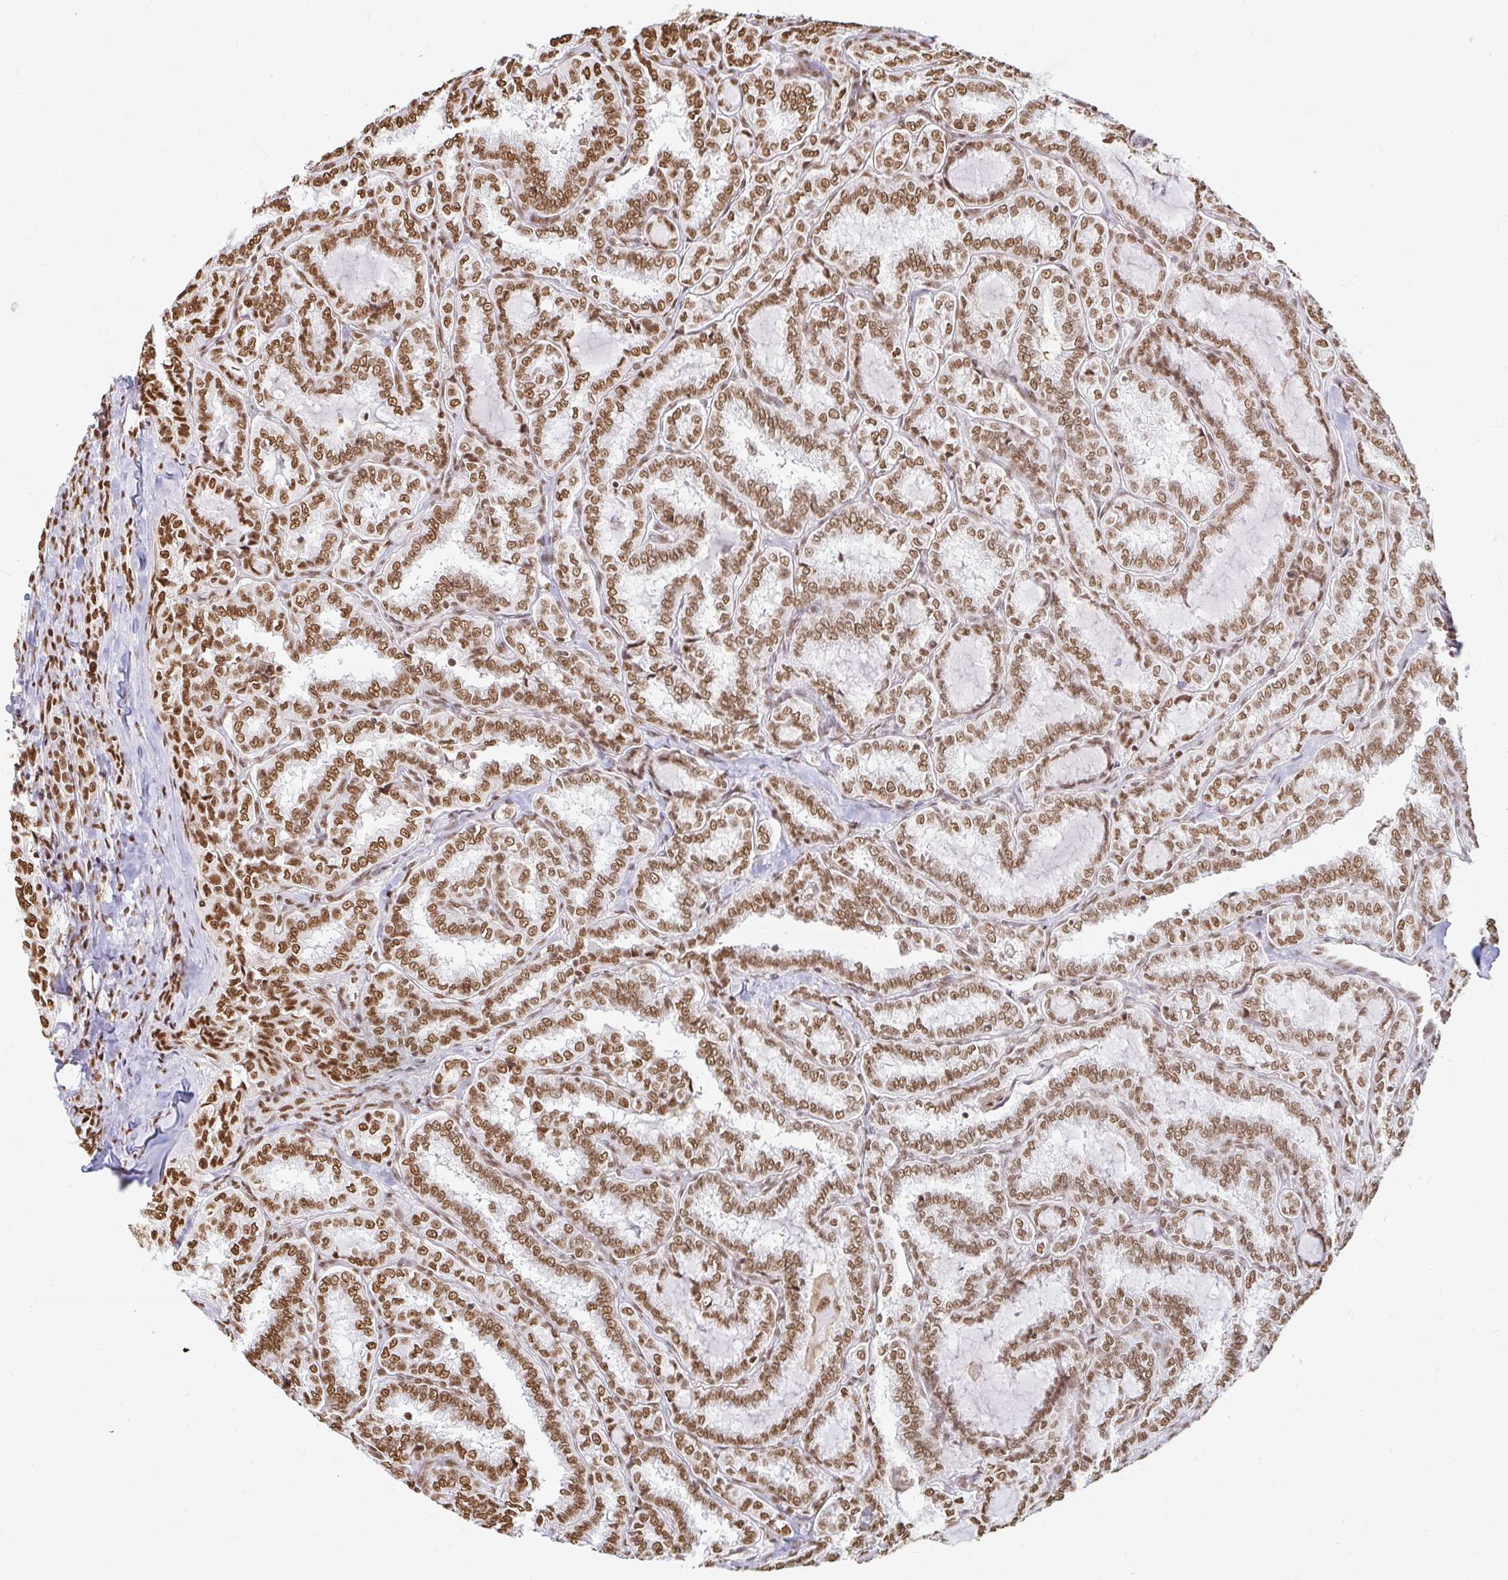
{"staining": {"intensity": "moderate", "quantity": ">75%", "location": "nuclear"}, "tissue": "thyroid cancer", "cell_type": "Tumor cells", "image_type": "cancer", "snomed": [{"axis": "morphology", "description": "Papillary adenocarcinoma, NOS"}, {"axis": "topography", "description": "Thyroid gland"}], "caption": "The image reveals staining of thyroid cancer, revealing moderate nuclear protein staining (brown color) within tumor cells.", "gene": "HNRNPU", "patient": {"sex": "female", "age": 30}}